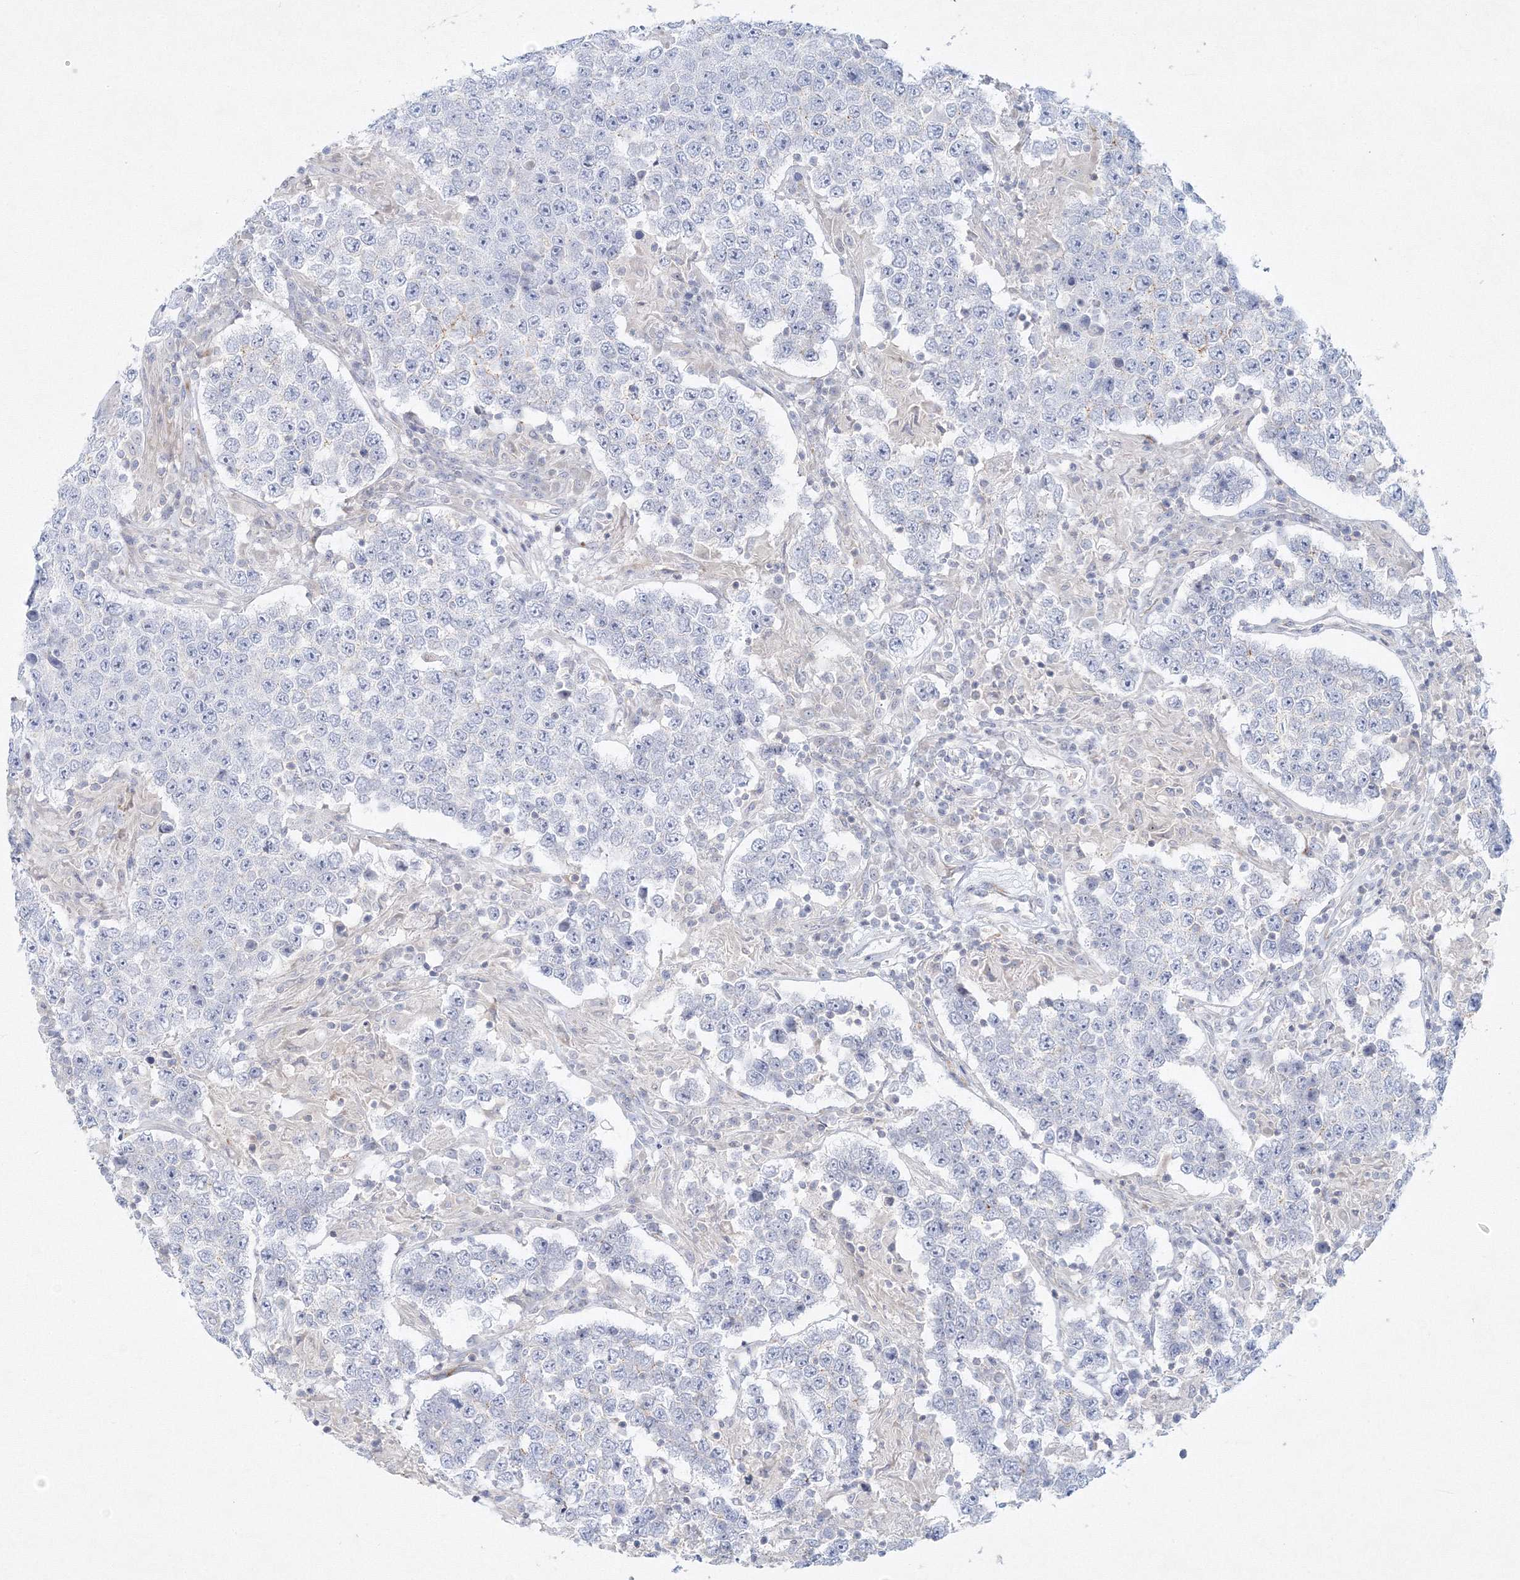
{"staining": {"intensity": "negative", "quantity": "none", "location": "none"}, "tissue": "testis cancer", "cell_type": "Tumor cells", "image_type": "cancer", "snomed": [{"axis": "morphology", "description": "Normal tissue, NOS"}, {"axis": "morphology", "description": "Urothelial carcinoma, High grade"}, {"axis": "morphology", "description": "Seminoma, NOS"}, {"axis": "morphology", "description": "Carcinoma, Embryonal, NOS"}, {"axis": "topography", "description": "Urinary bladder"}, {"axis": "topography", "description": "Testis"}], "caption": "A high-resolution histopathology image shows immunohistochemistry (IHC) staining of testis cancer (embryonal carcinoma), which demonstrates no significant staining in tumor cells.", "gene": "DNAH1", "patient": {"sex": "male", "age": 41}}